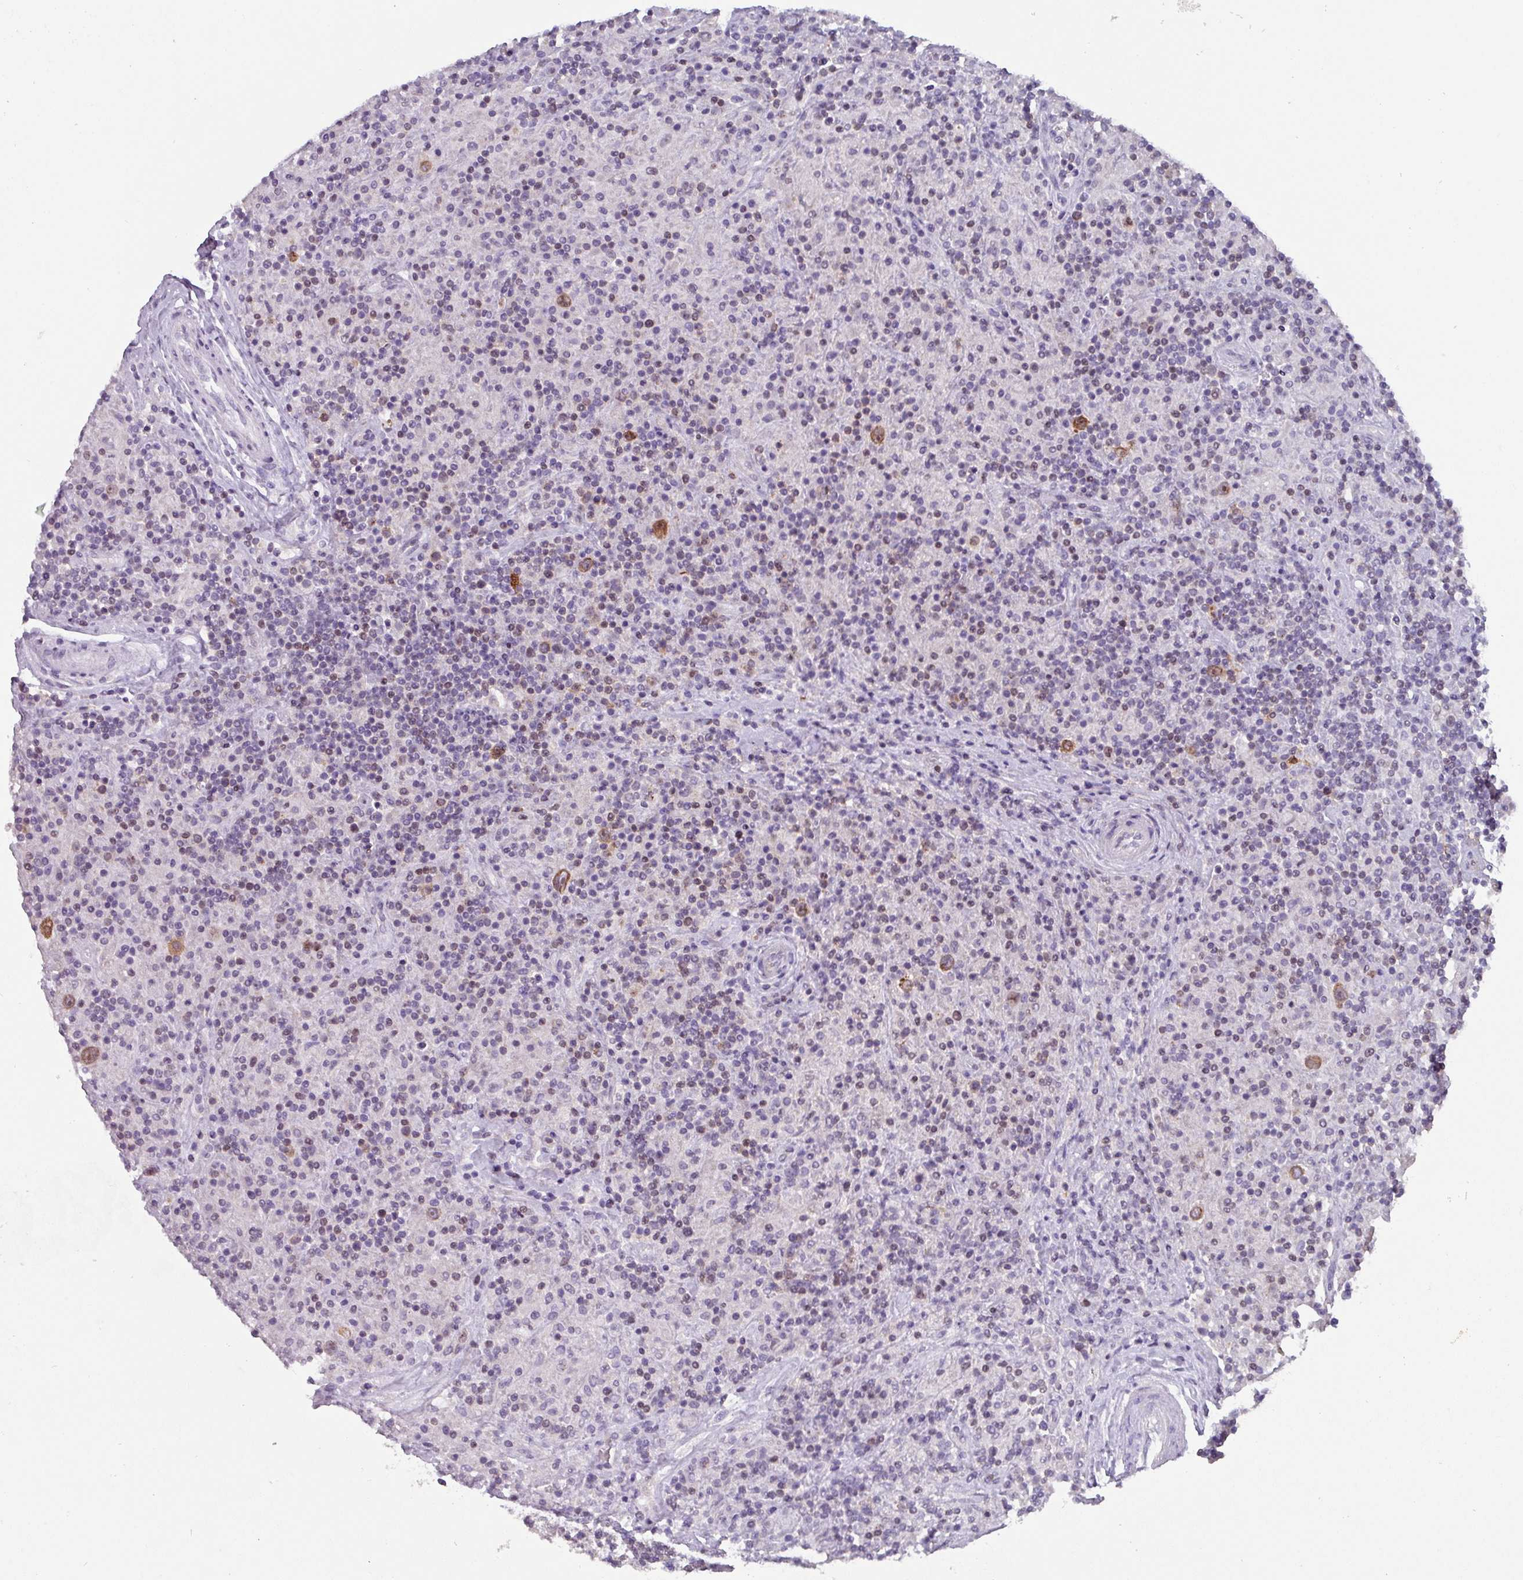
{"staining": {"intensity": "moderate", "quantity": ">75%", "location": "cytoplasmic/membranous,nuclear"}, "tissue": "lymphoma", "cell_type": "Tumor cells", "image_type": "cancer", "snomed": [{"axis": "morphology", "description": "Hodgkin's disease, NOS"}, {"axis": "topography", "description": "Lymph node"}], "caption": "Human Hodgkin's disease stained for a protein (brown) exhibits moderate cytoplasmic/membranous and nuclear positive expression in about >75% of tumor cells.", "gene": "DCAF12L2", "patient": {"sex": "male", "age": 70}}